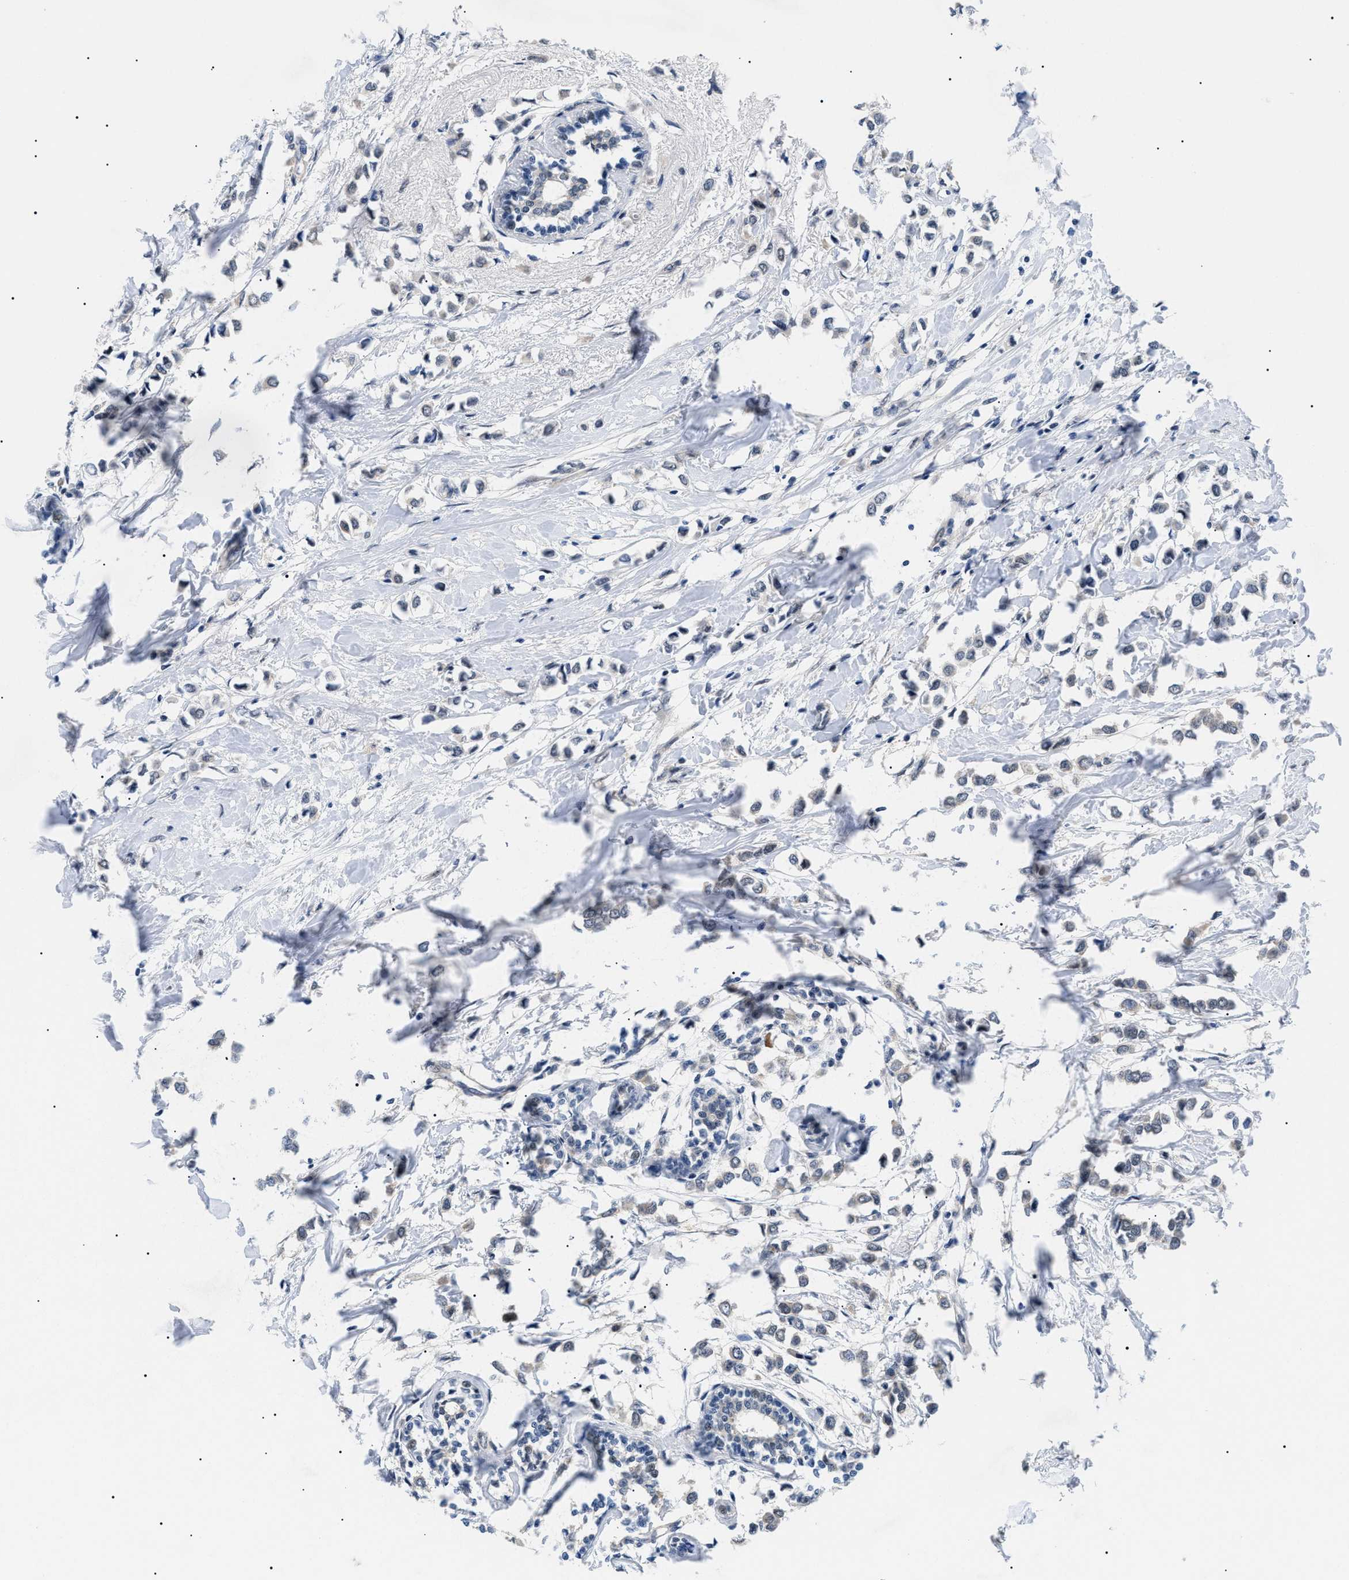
{"staining": {"intensity": "weak", "quantity": "<25%", "location": "cytoplasmic/membranous"}, "tissue": "breast cancer", "cell_type": "Tumor cells", "image_type": "cancer", "snomed": [{"axis": "morphology", "description": "Lobular carcinoma"}, {"axis": "topography", "description": "Breast"}], "caption": "Breast cancer was stained to show a protein in brown. There is no significant expression in tumor cells.", "gene": "GARRE1", "patient": {"sex": "female", "age": 51}}